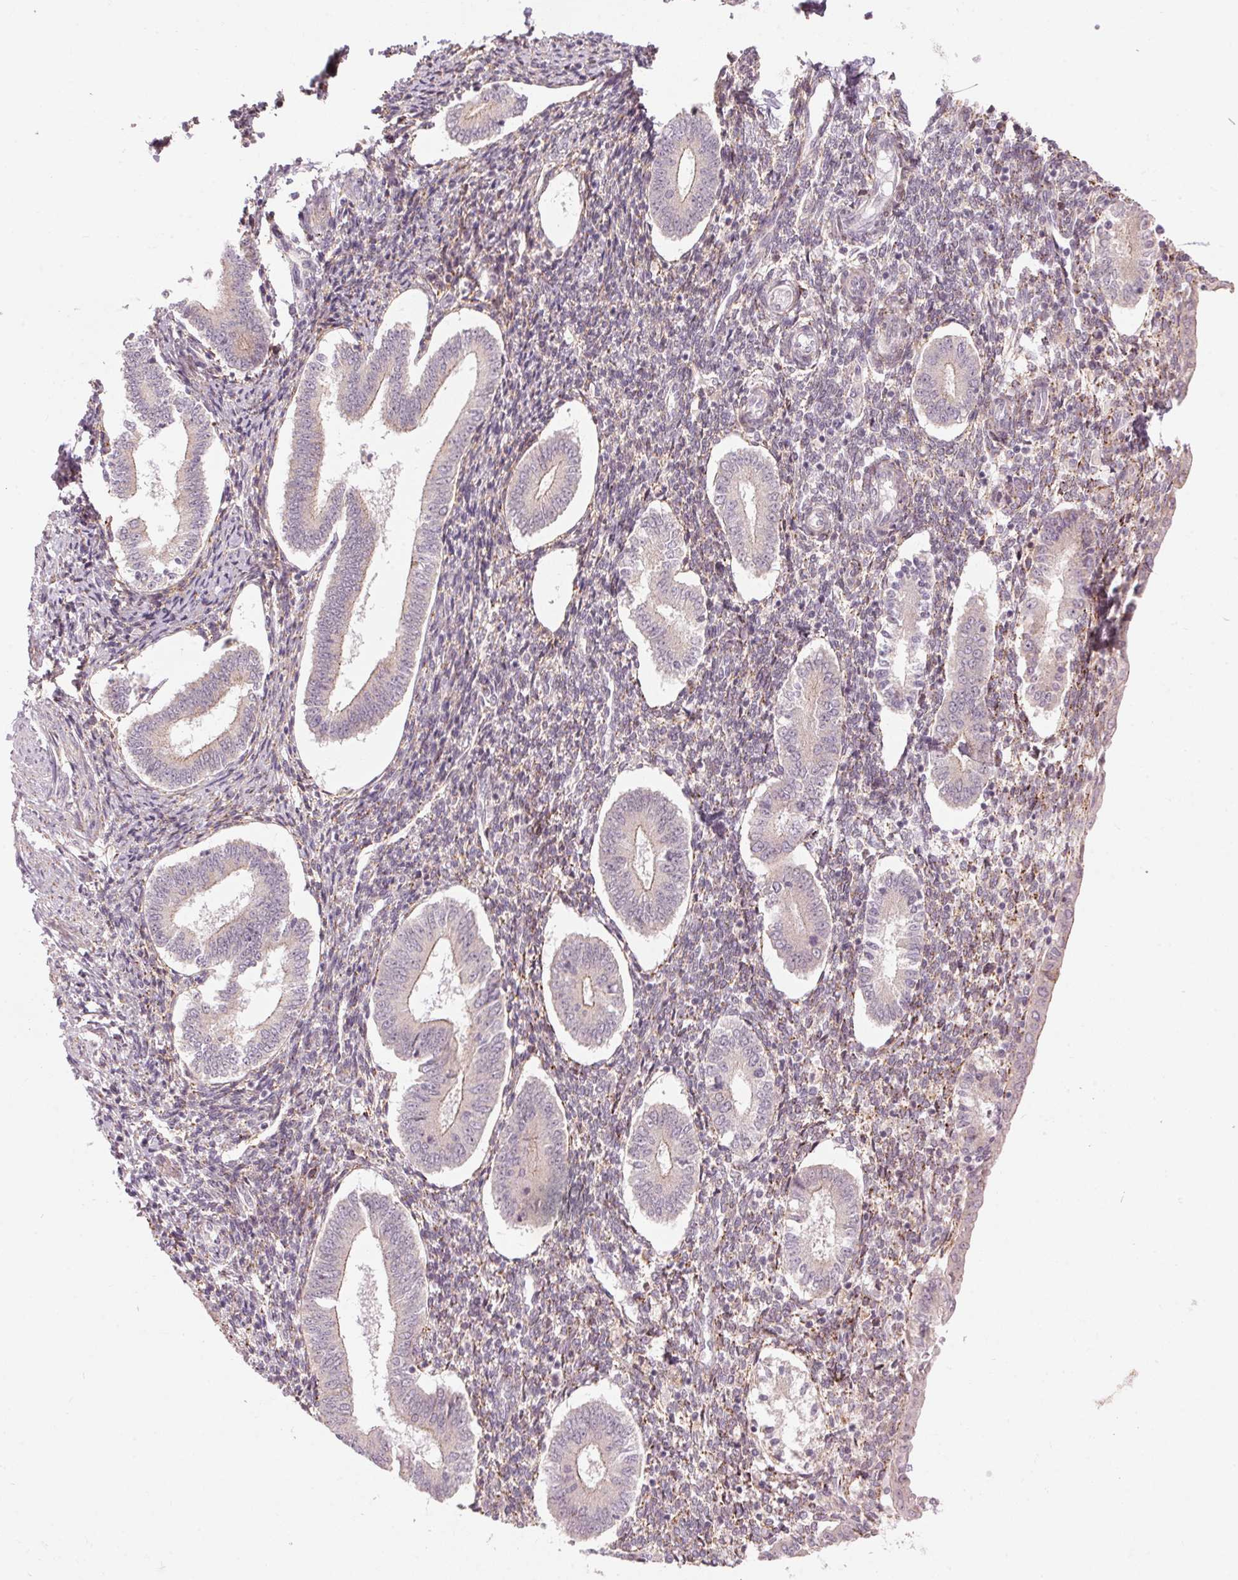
{"staining": {"intensity": "negative", "quantity": "none", "location": "none"}, "tissue": "endometrium", "cell_type": "Cells in endometrial stroma", "image_type": "normal", "snomed": [{"axis": "morphology", "description": "Normal tissue, NOS"}, {"axis": "topography", "description": "Endometrium"}], "caption": "IHC image of unremarkable endometrium: human endometrium stained with DAB (3,3'-diaminobenzidine) exhibits no significant protein expression in cells in endometrial stroma.", "gene": "TMED6", "patient": {"sex": "female", "age": 40}}